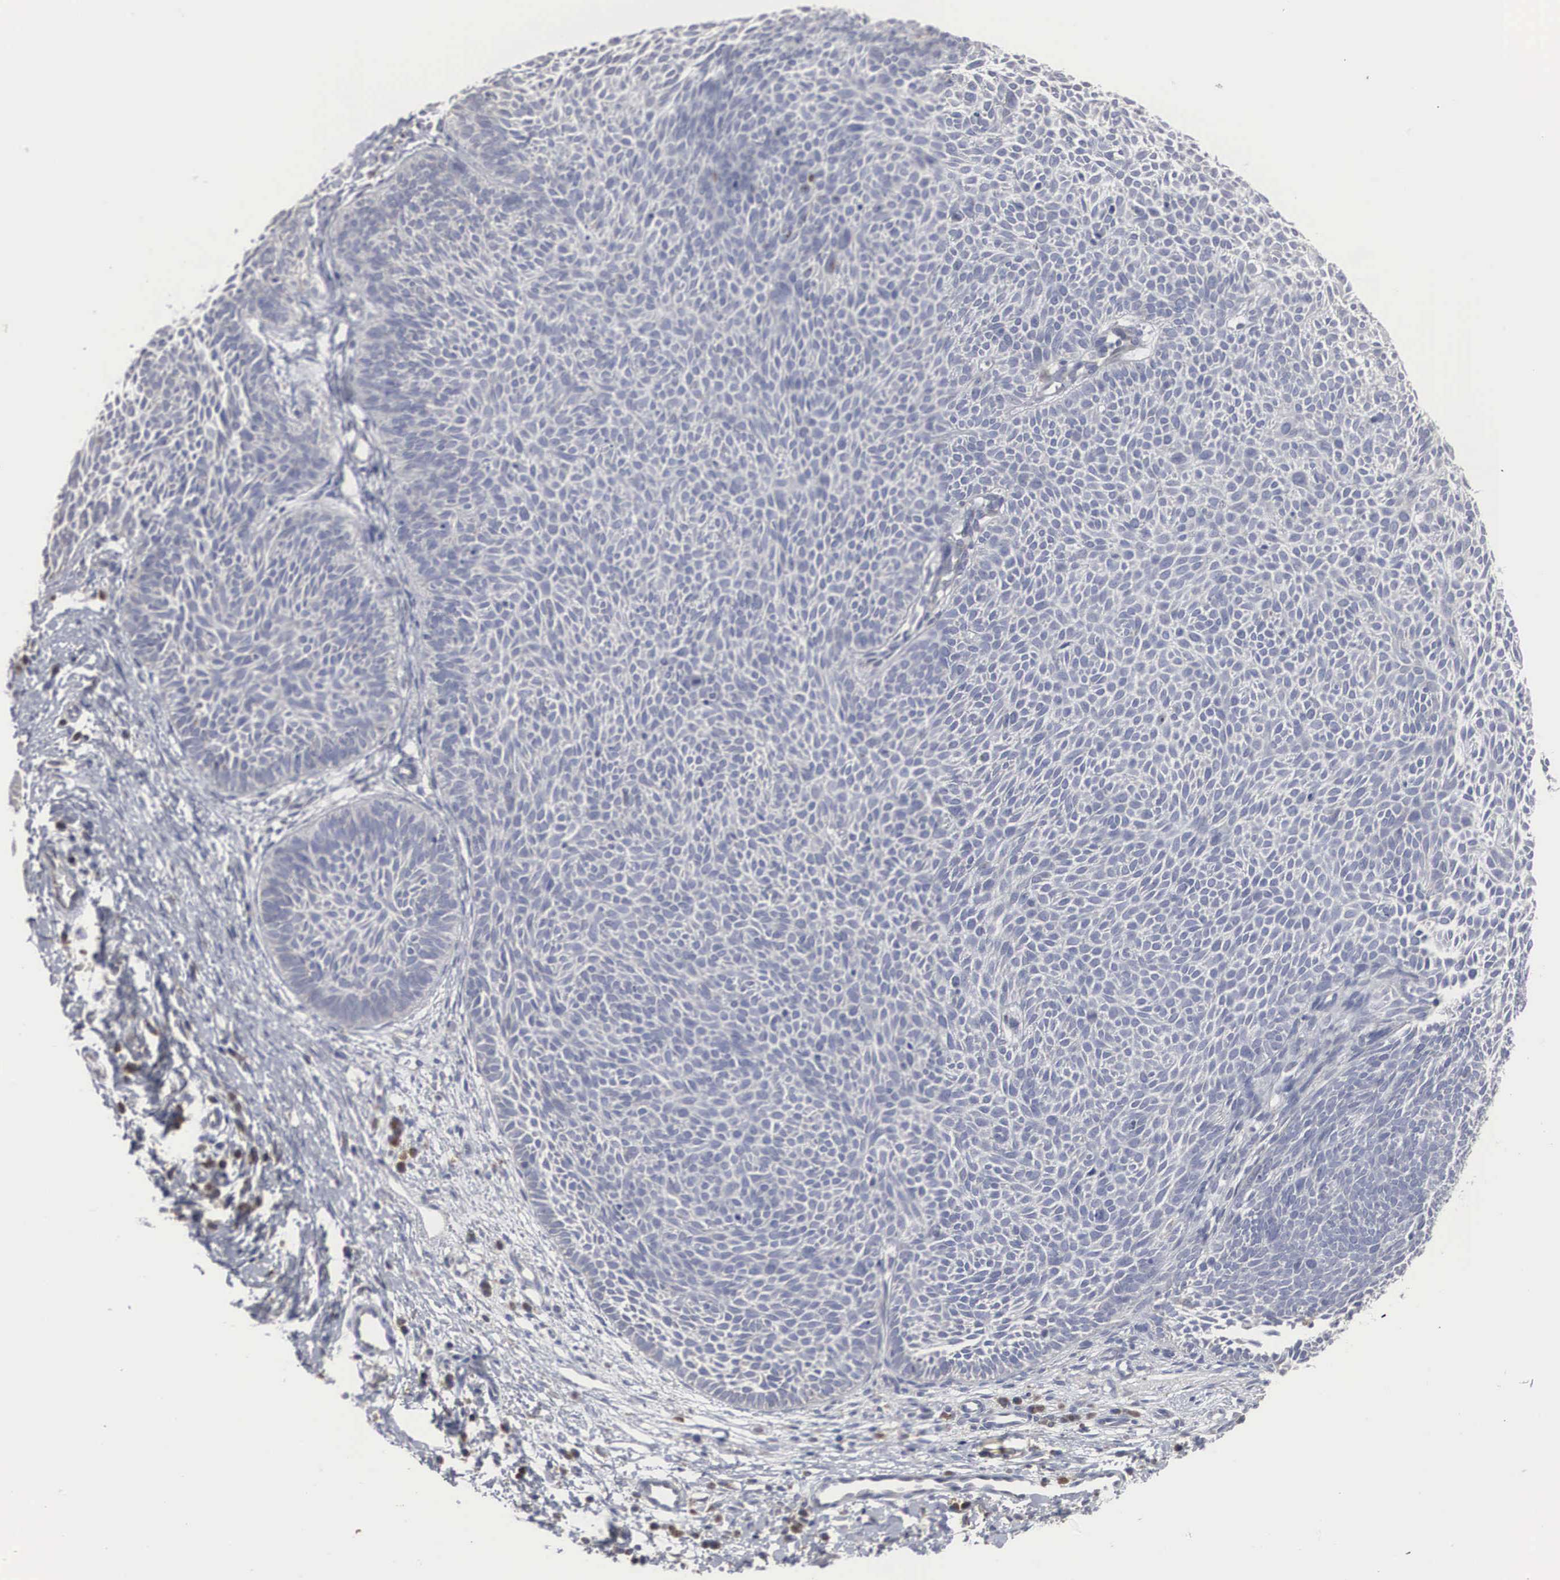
{"staining": {"intensity": "negative", "quantity": "none", "location": "none"}, "tissue": "skin cancer", "cell_type": "Tumor cells", "image_type": "cancer", "snomed": [{"axis": "morphology", "description": "Basal cell carcinoma"}, {"axis": "topography", "description": "Skin"}], "caption": "Basal cell carcinoma (skin) stained for a protein using immunohistochemistry (IHC) displays no positivity tumor cells.", "gene": "MIA2", "patient": {"sex": "male", "age": 84}}